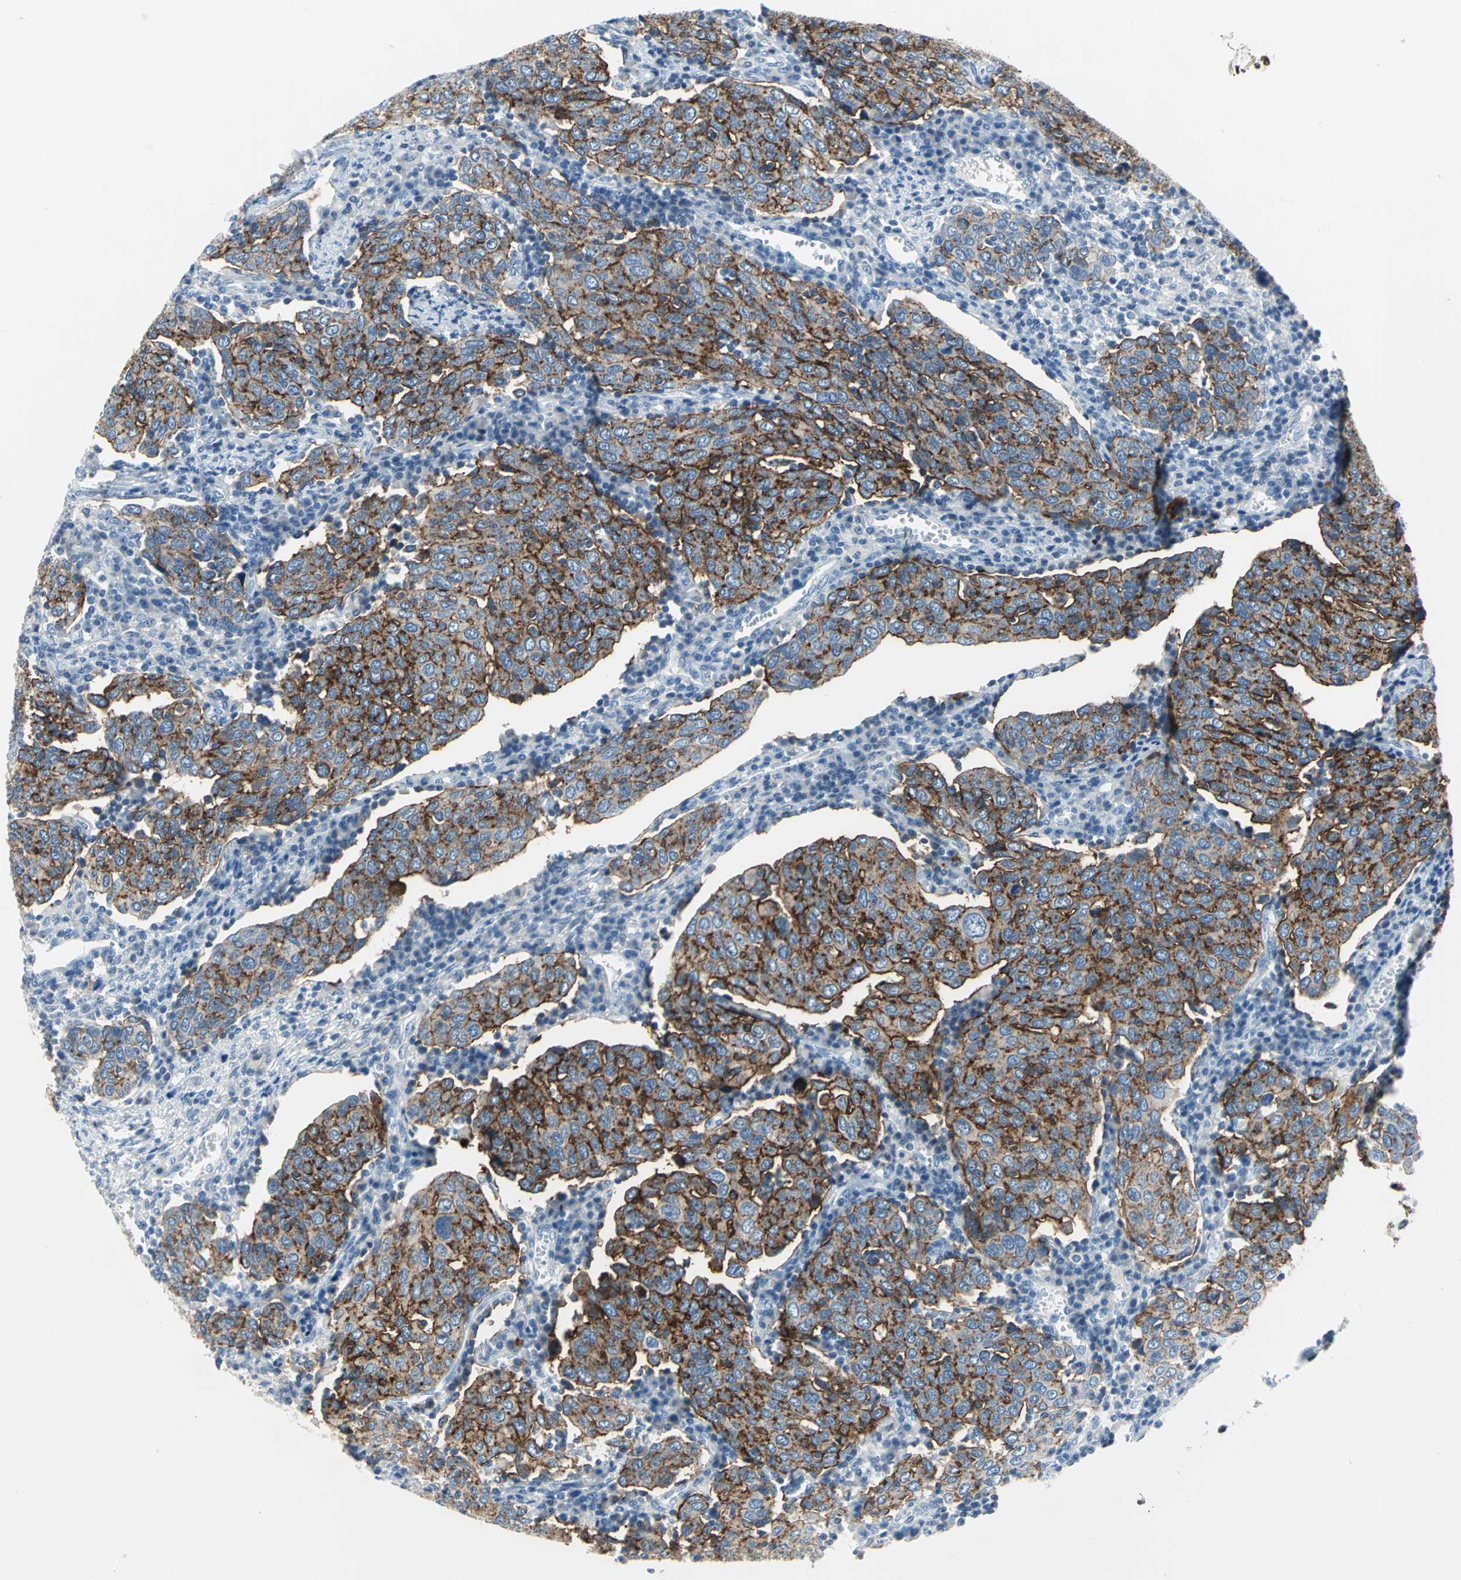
{"staining": {"intensity": "strong", "quantity": ">75%", "location": "cytoplasmic/membranous"}, "tissue": "cervical cancer", "cell_type": "Tumor cells", "image_type": "cancer", "snomed": [{"axis": "morphology", "description": "Squamous cell carcinoma, NOS"}, {"axis": "topography", "description": "Cervix"}], "caption": "Cervical cancer stained with a protein marker reveals strong staining in tumor cells.", "gene": "MUC4", "patient": {"sex": "female", "age": 40}}